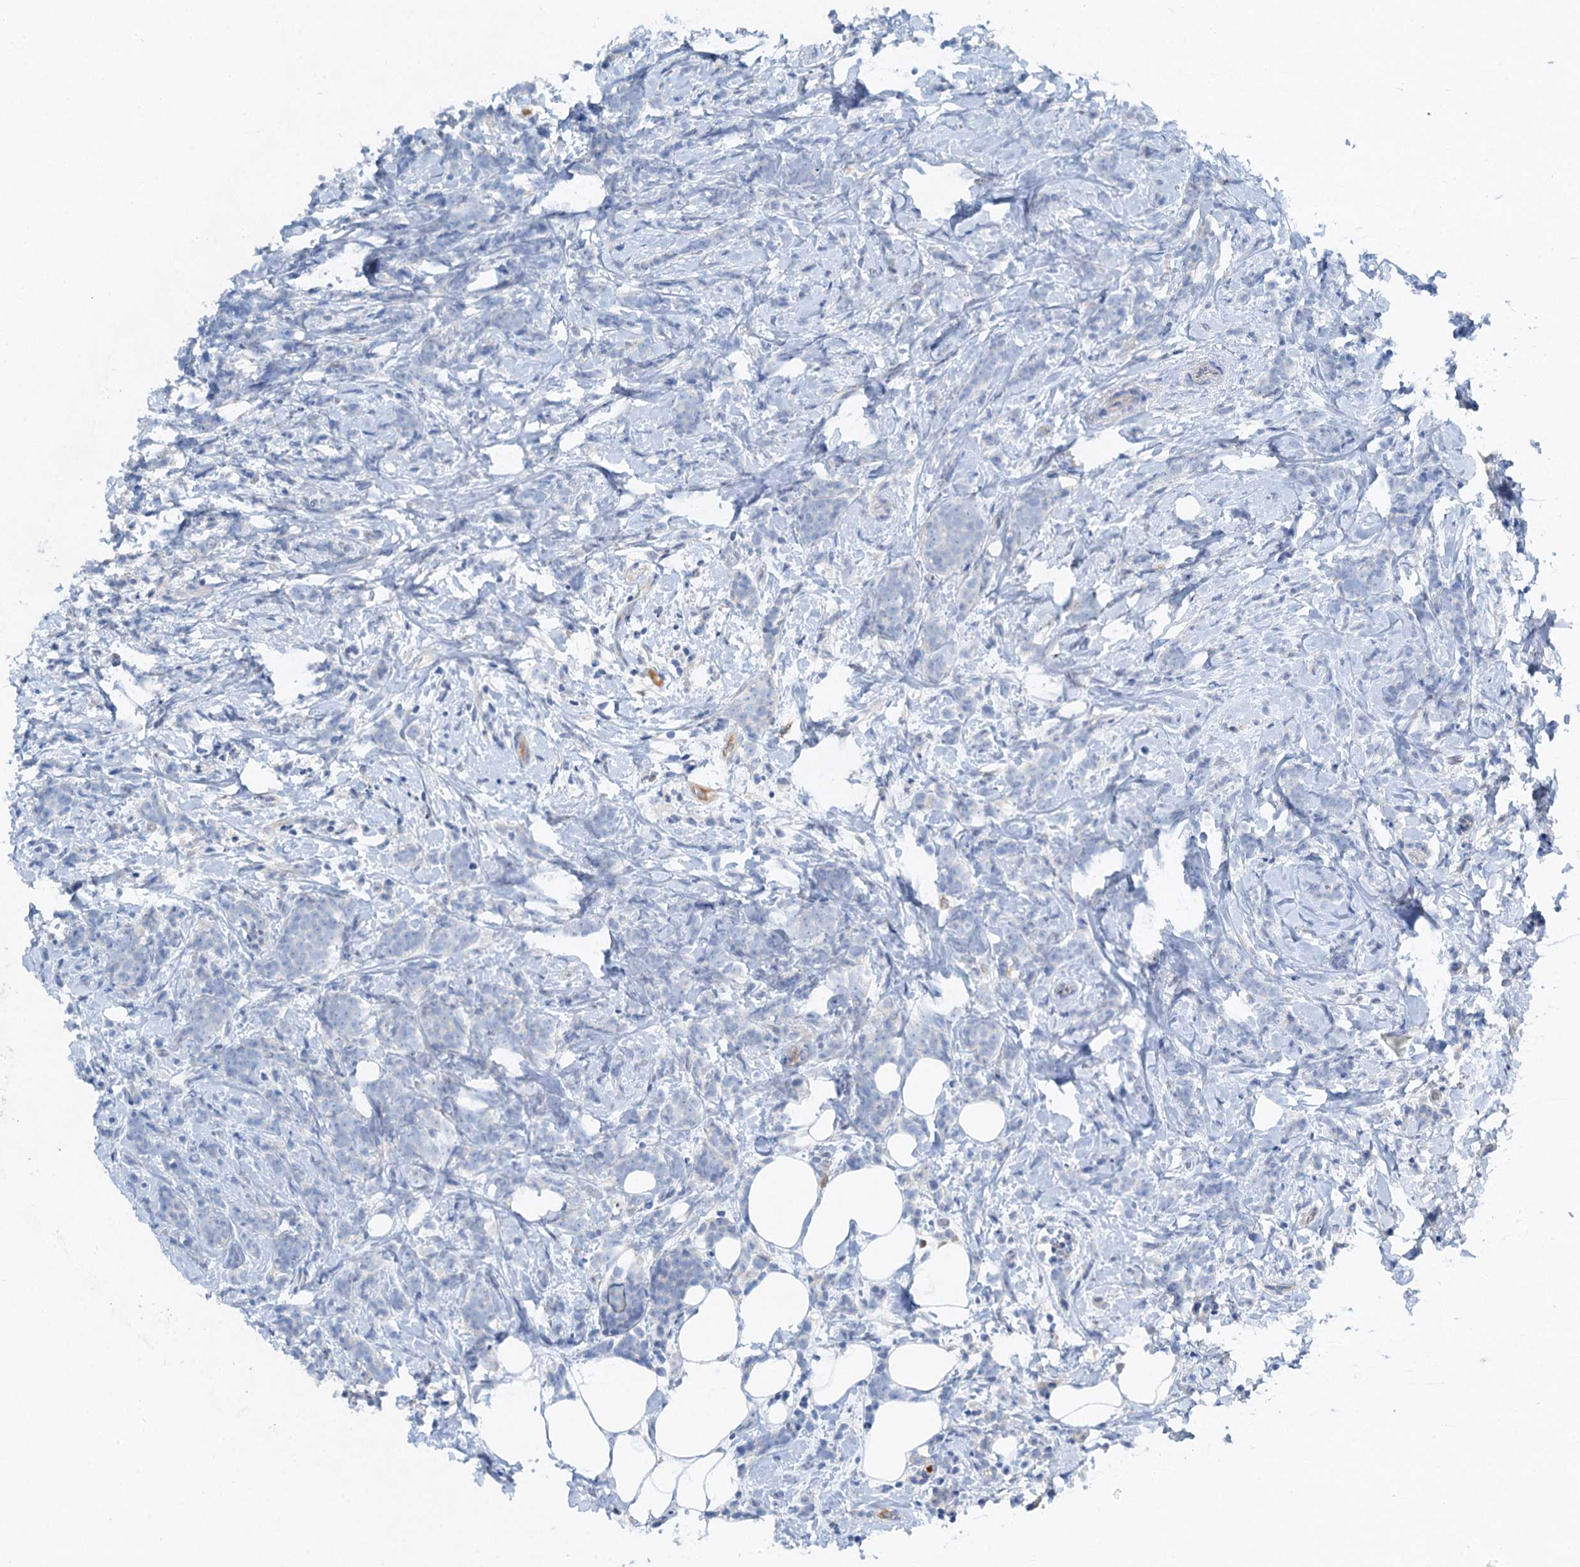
{"staining": {"intensity": "negative", "quantity": "none", "location": "none"}, "tissue": "breast cancer", "cell_type": "Tumor cells", "image_type": "cancer", "snomed": [{"axis": "morphology", "description": "Lobular carcinoma"}, {"axis": "topography", "description": "Breast"}], "caption": "A histopathology image of breast lobular carcinoma stained for a protein displays no brown staining in tumor cells.", "gene": "OTOA", "patient": {"sex": "female", "age": 58}}